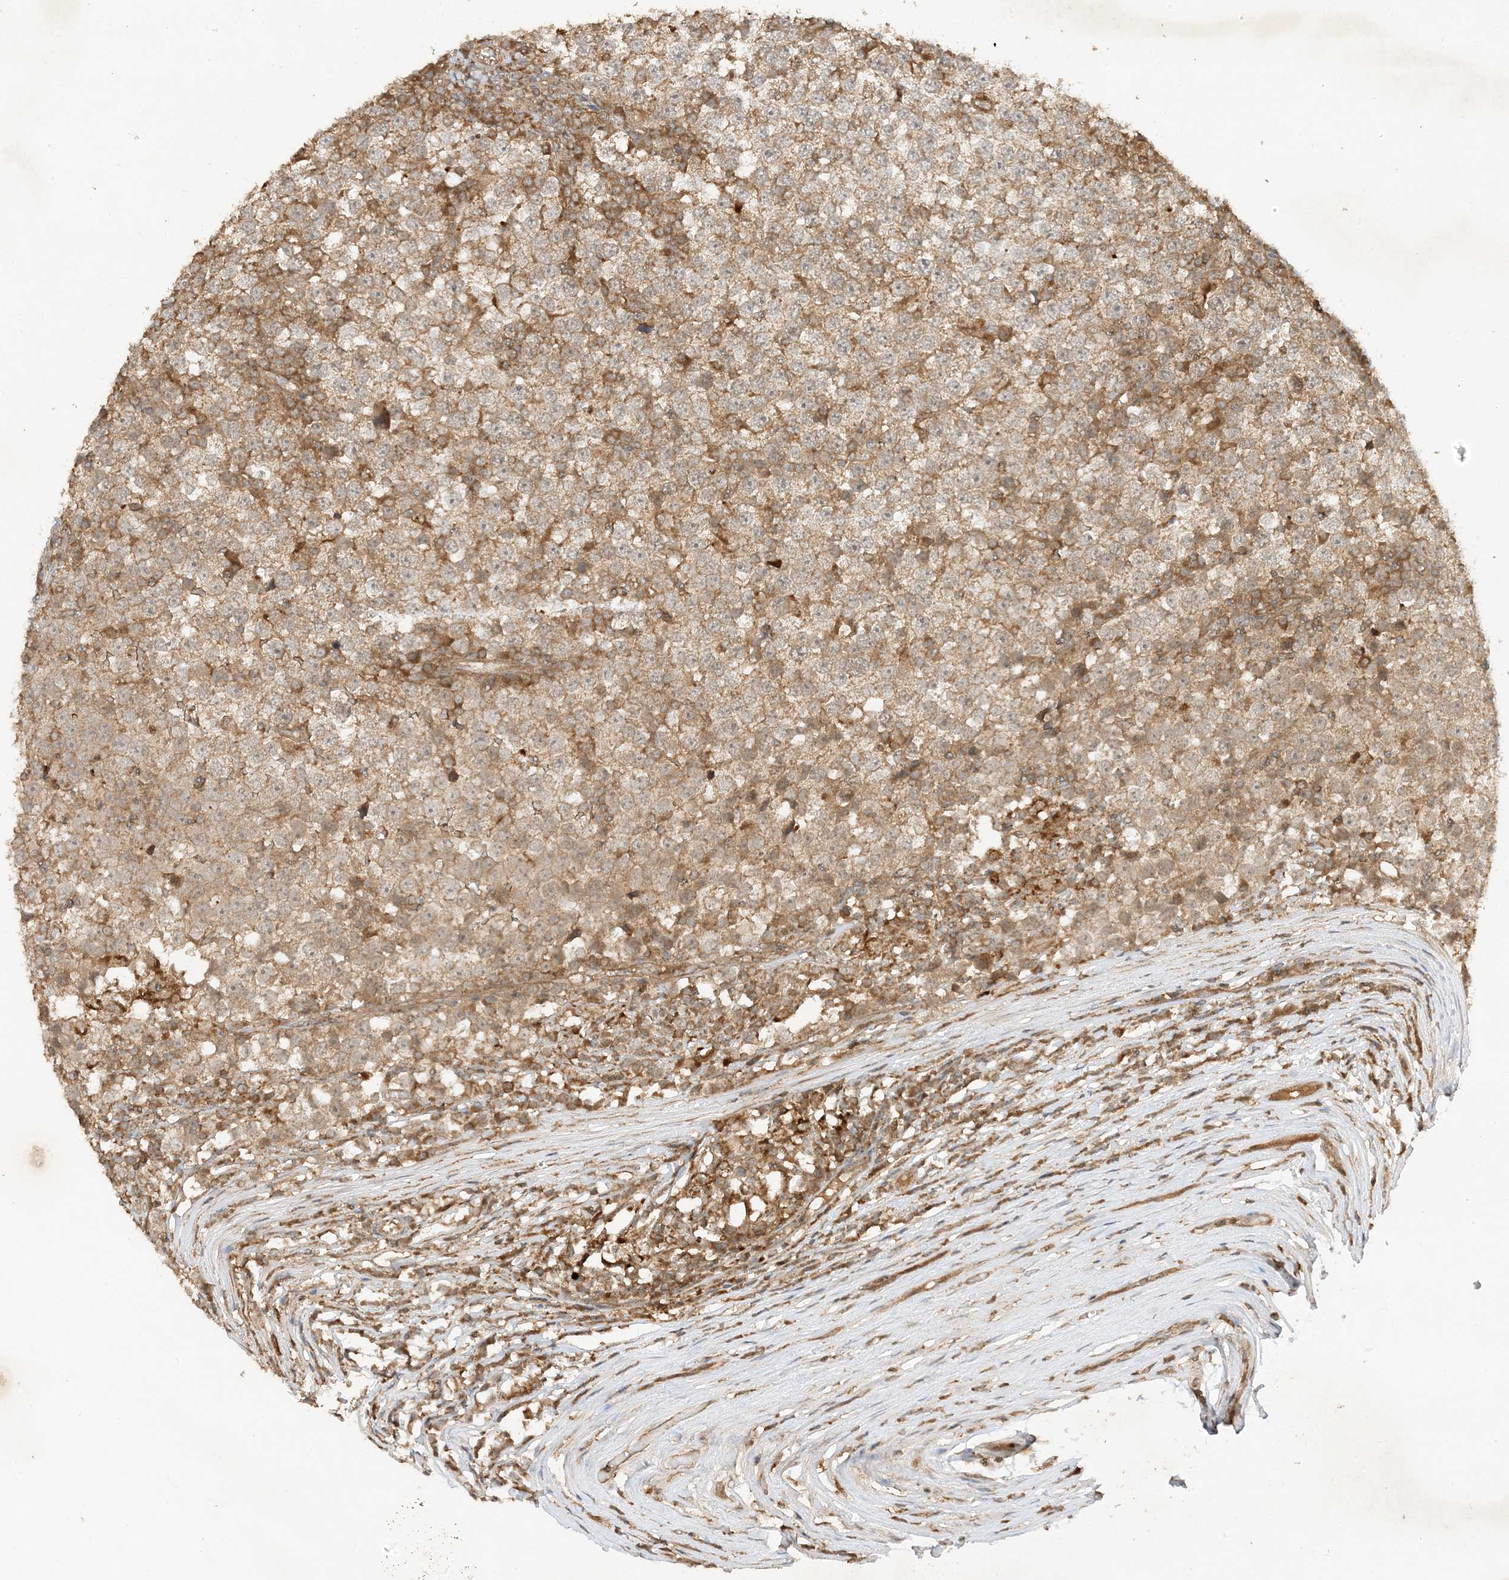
{"staining": {"intensity": "weak", "quantity": "25%-75%", "location": "cytoplasmic/membranous"}, "tissue": "testis cancer", "cell_type": "Tumor cells", "image_type": "cancer", "snomed": [{"axis": "morphology", "description": "Seminoma, NOS"}, {"axis": "topography", "description": "Testis"}], "caption": "An image of testis seminoma stained for a protein demonstrates weak cytoplasmic/membranous brown staining in tumor cells.", "gene": "XRN1", "patient": {"sex": "male", "age": 65}}